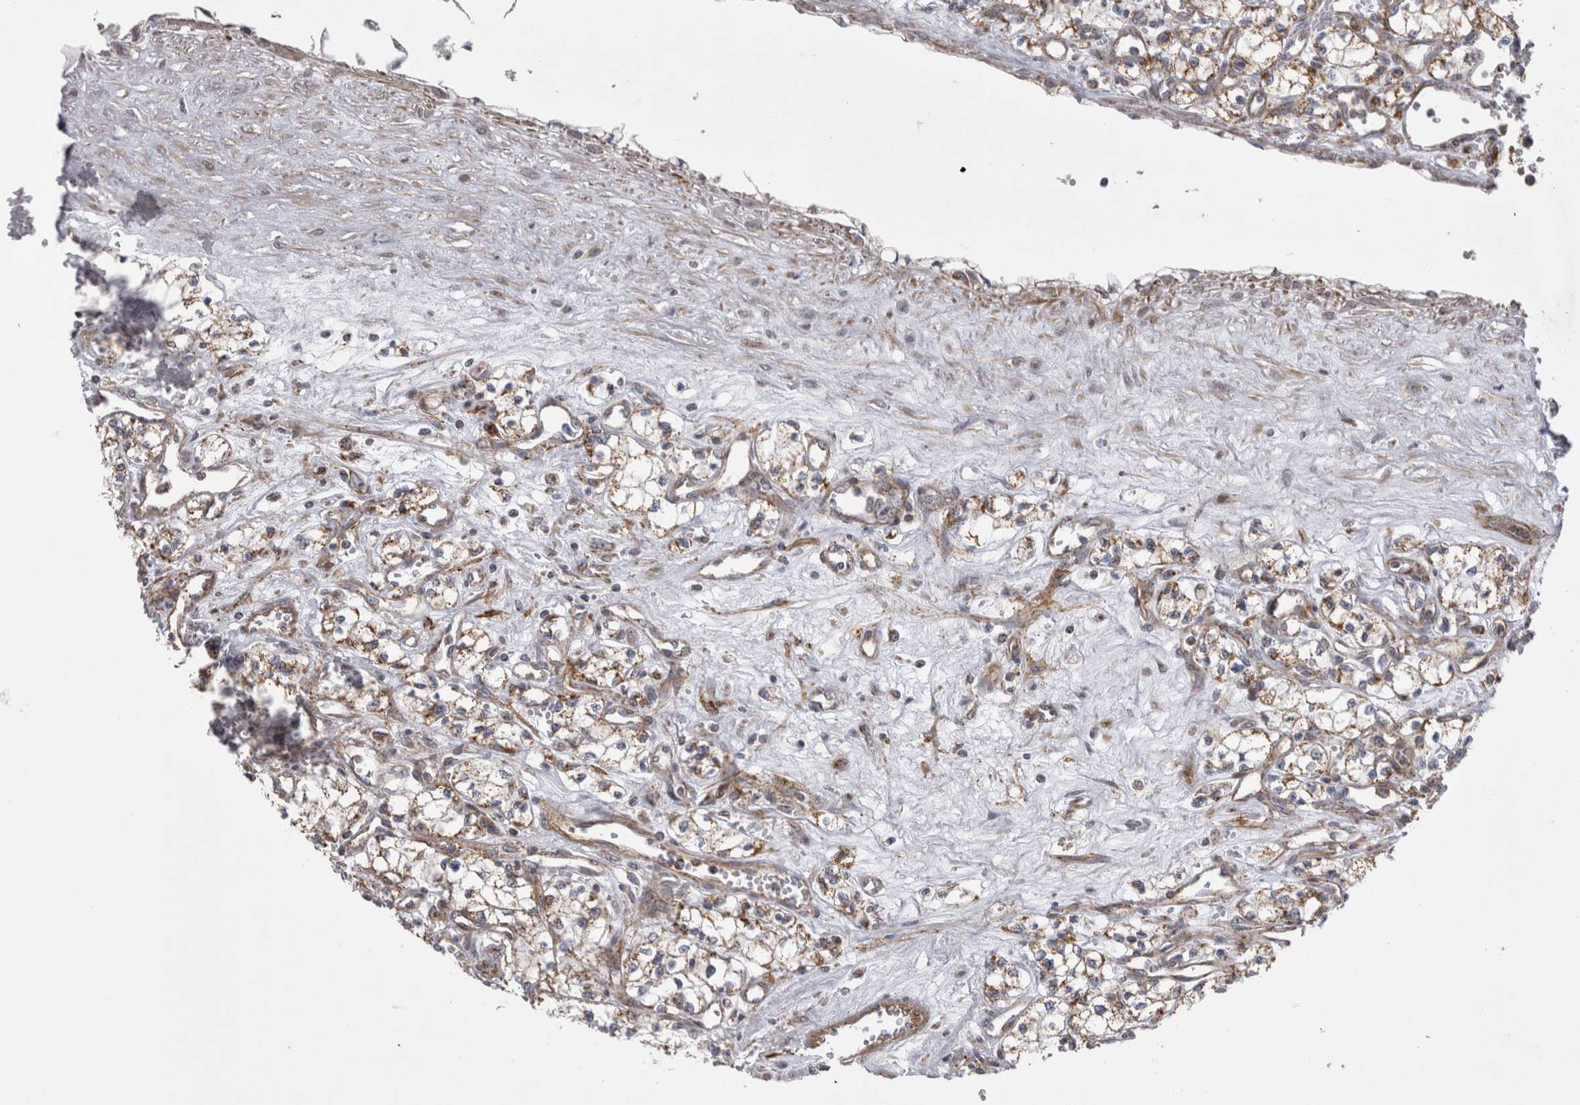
{"staining": {"intensity": "moderate", "quantity": ">75%", "location": "cytoplasmic/membranous"}, "tissue": "renal cancer", "cell_type": "Tumor cells", "image_type": "cancer", "snomed": [{"axis": "morphology", "description": "Adenocarcinoma, NOS"}, {"axis": "topography", "description": "Kidney"}], "caption": "Renal cancer stained with a brown dye demonstrates moderate cytoplasmic/membranous positive expression in approximately >75% of tumor cells.", "gene": "TSPOAP1", "patient": {"sex": "male", "age": 59}}